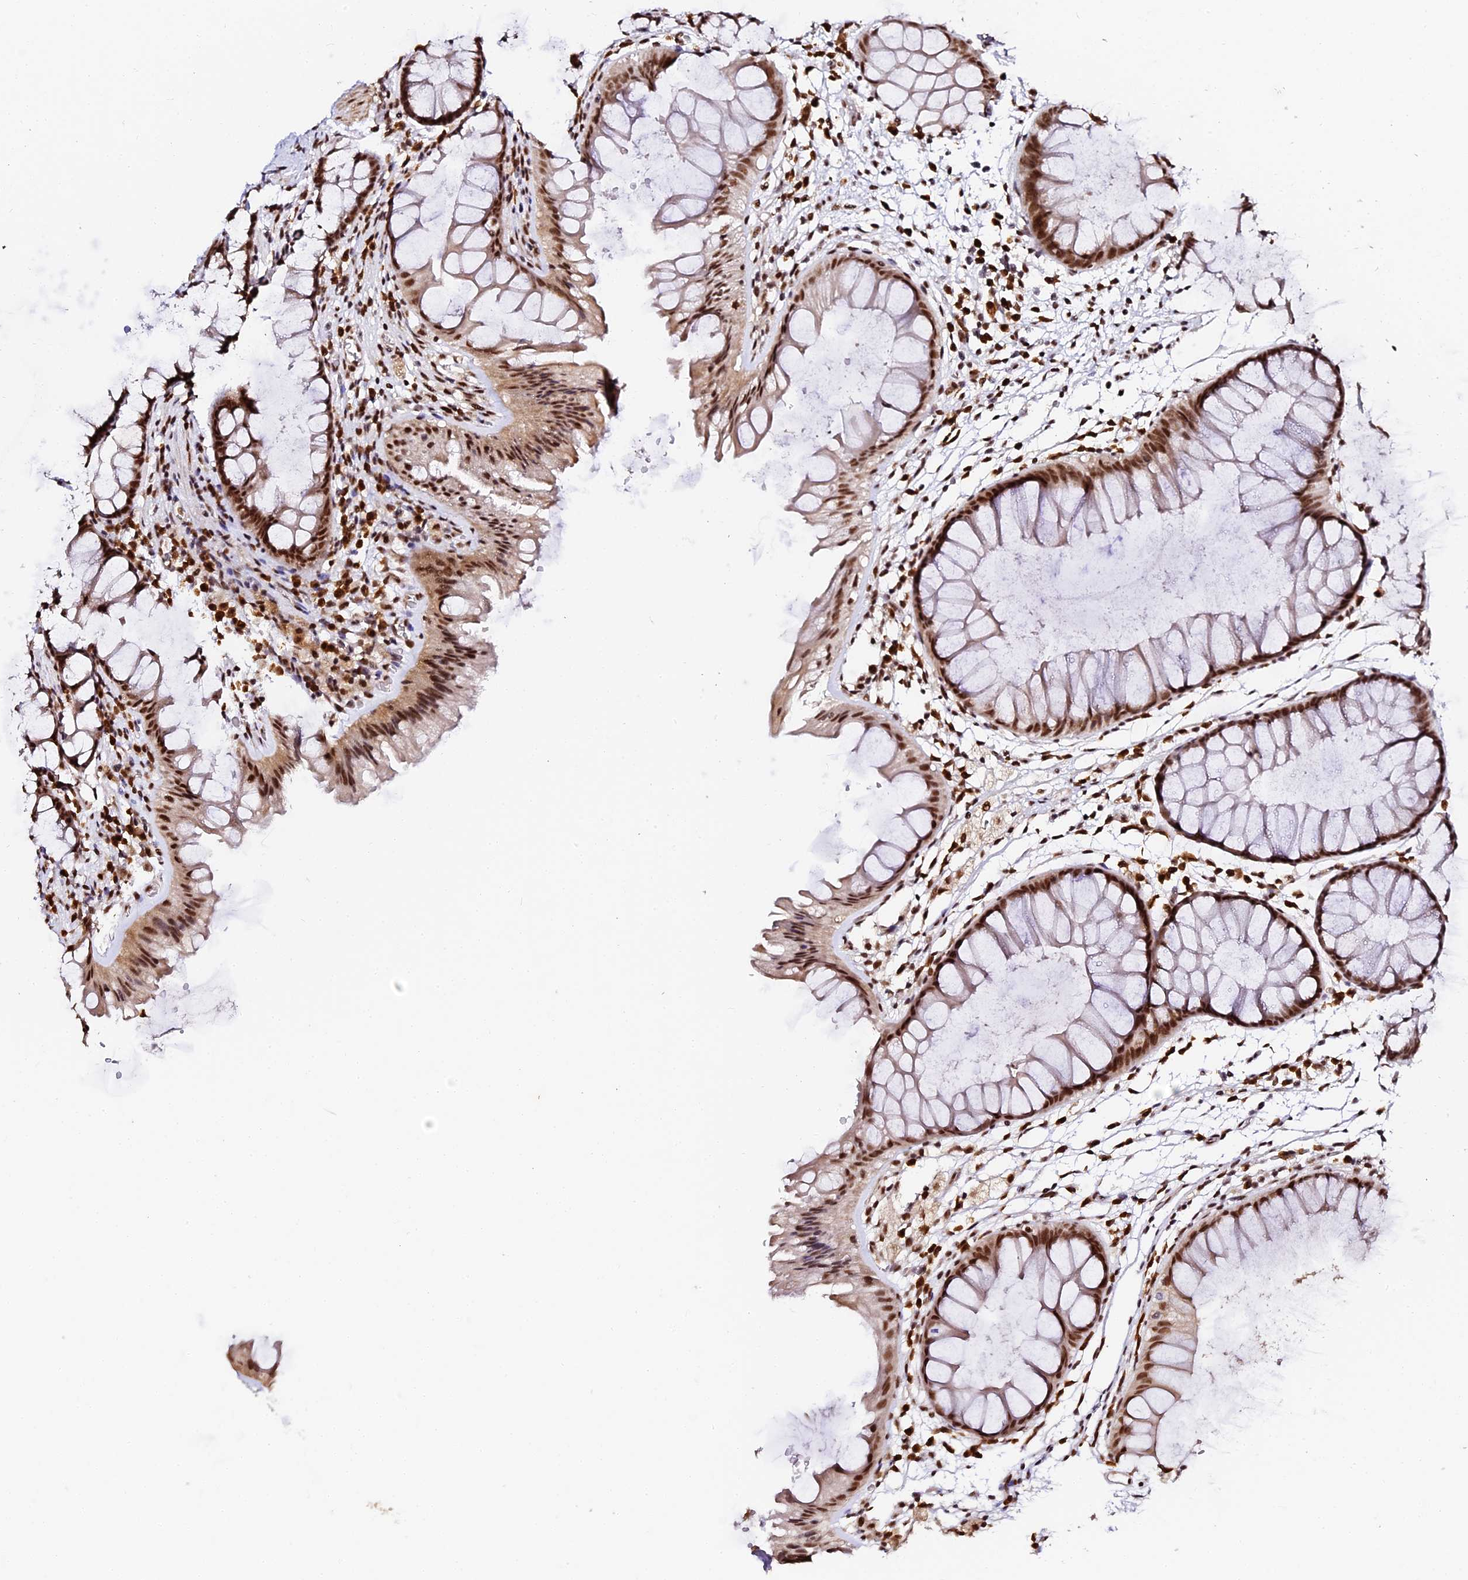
{"staining": {"intensity": "moderate", "quantity": ">75%", "location": "nuclear"}, "tissue": "colon", "cell_type": "Endothelial cells", "image_type": "normal", "snomed": [{"axis": "morphology", "description": "Normal tissue, NOS"}, {"axis": "topography", "description": "Colon"}], "caption": "Immunohistochemical staining of normal colon exhibits medium levels of moderate nuclear expression in about >75% of endothelial cells. (Stains: DAB in brown, nuclei in blue, Microscopy: brightfield microscopy at high magnification).", "gene": "MCRS1", "patient": {"sex": "female", "age": 62}}